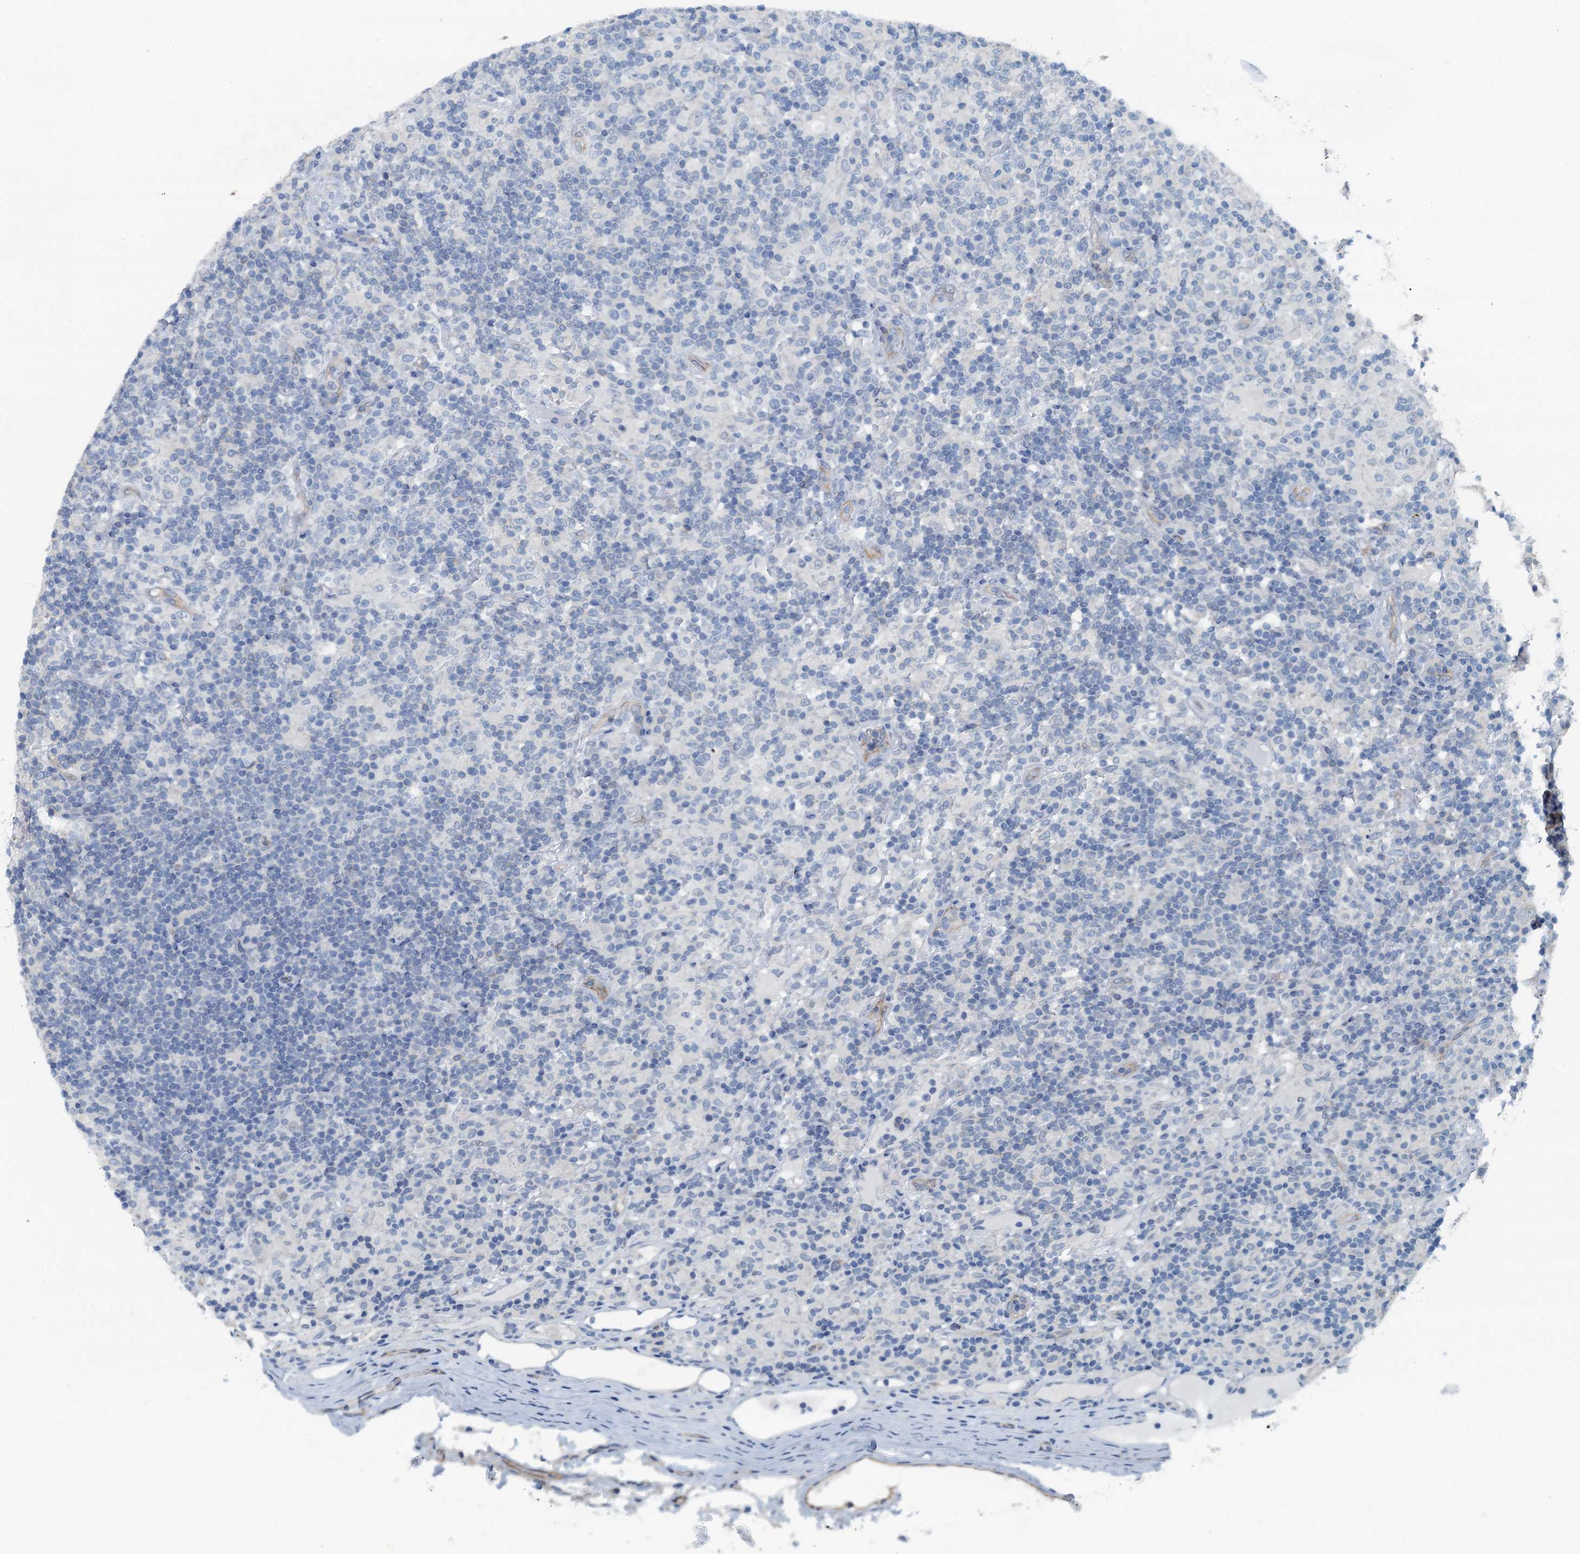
{"staining": {"intensity": "negative", "quantity": "none", "location": "none"}, "tissue": "lymphoma", "cell_type": "Tumor cells", "image_type": "cancer", "snomed": [{"axis": "morphology", "description": "Hodgkin's disease, NOS"}, {"axis": "topography", "description": "Lymph node"}], "caption": "DAB (3,3'-diaminobenzidine) immunohistochemical staining of human lymphoma reveals no significant staining in tumor cells.", "gene": "GFOD2", "patient": {"sex": "male", "age": 70}}